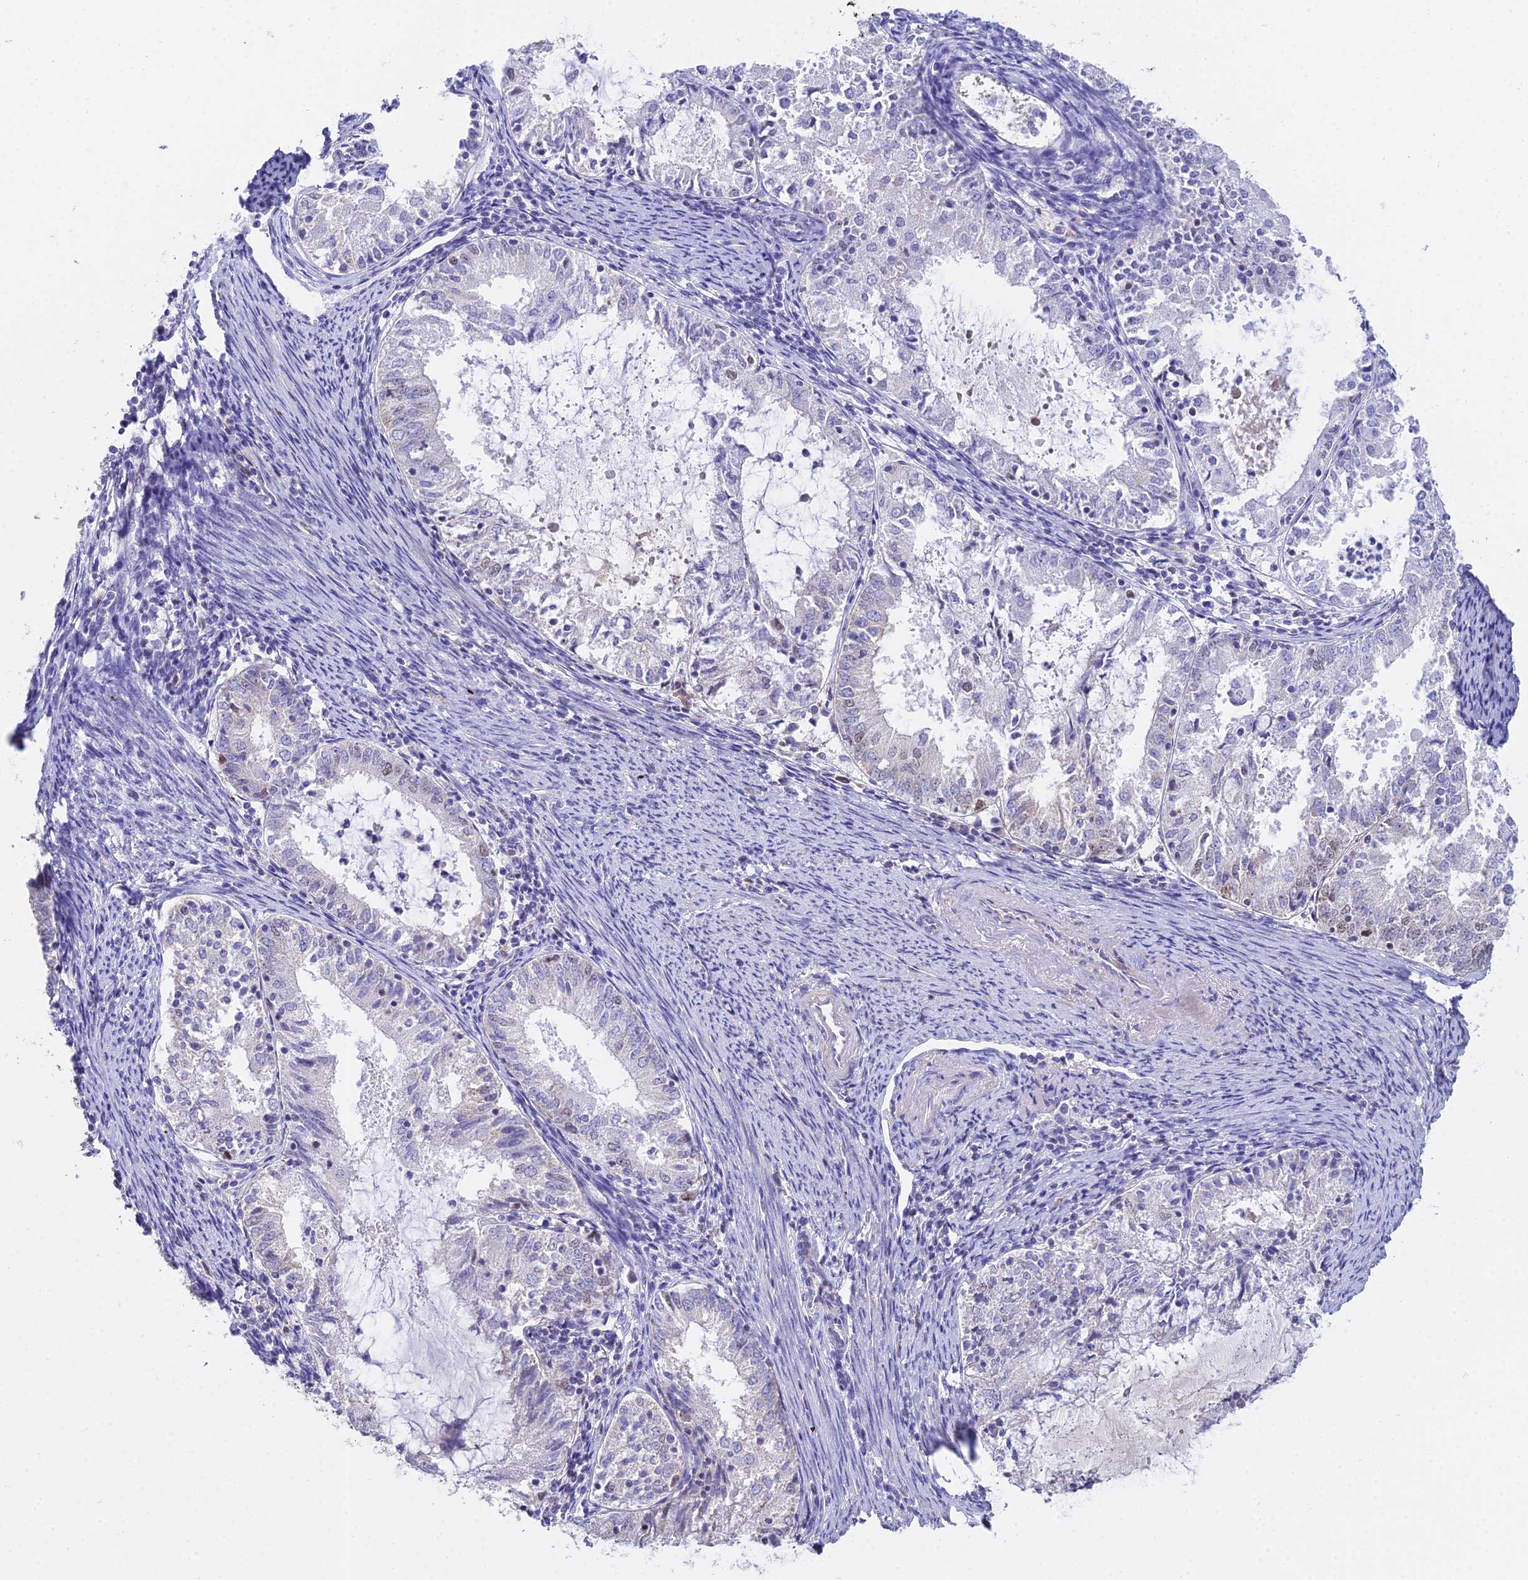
{"staining": {"intensity": "weak", "quantity": "<25%", "location": "nuclear"}, "tissue": "endometrial cancer", "cell_type": "Tumor cells", "image_type": "cancer", "snomed": [{"axis": "morphology", "description": "Adenocarcinoma, NOS"}, {"axis": "topography", "description": "Endometrium"}], "caption": "Immunohistochemical staining of human endometrial cancer reveals no significant staining in tumor cells.", "gene": "MCM2", "patient": {"sex": "female", "age": 57}}